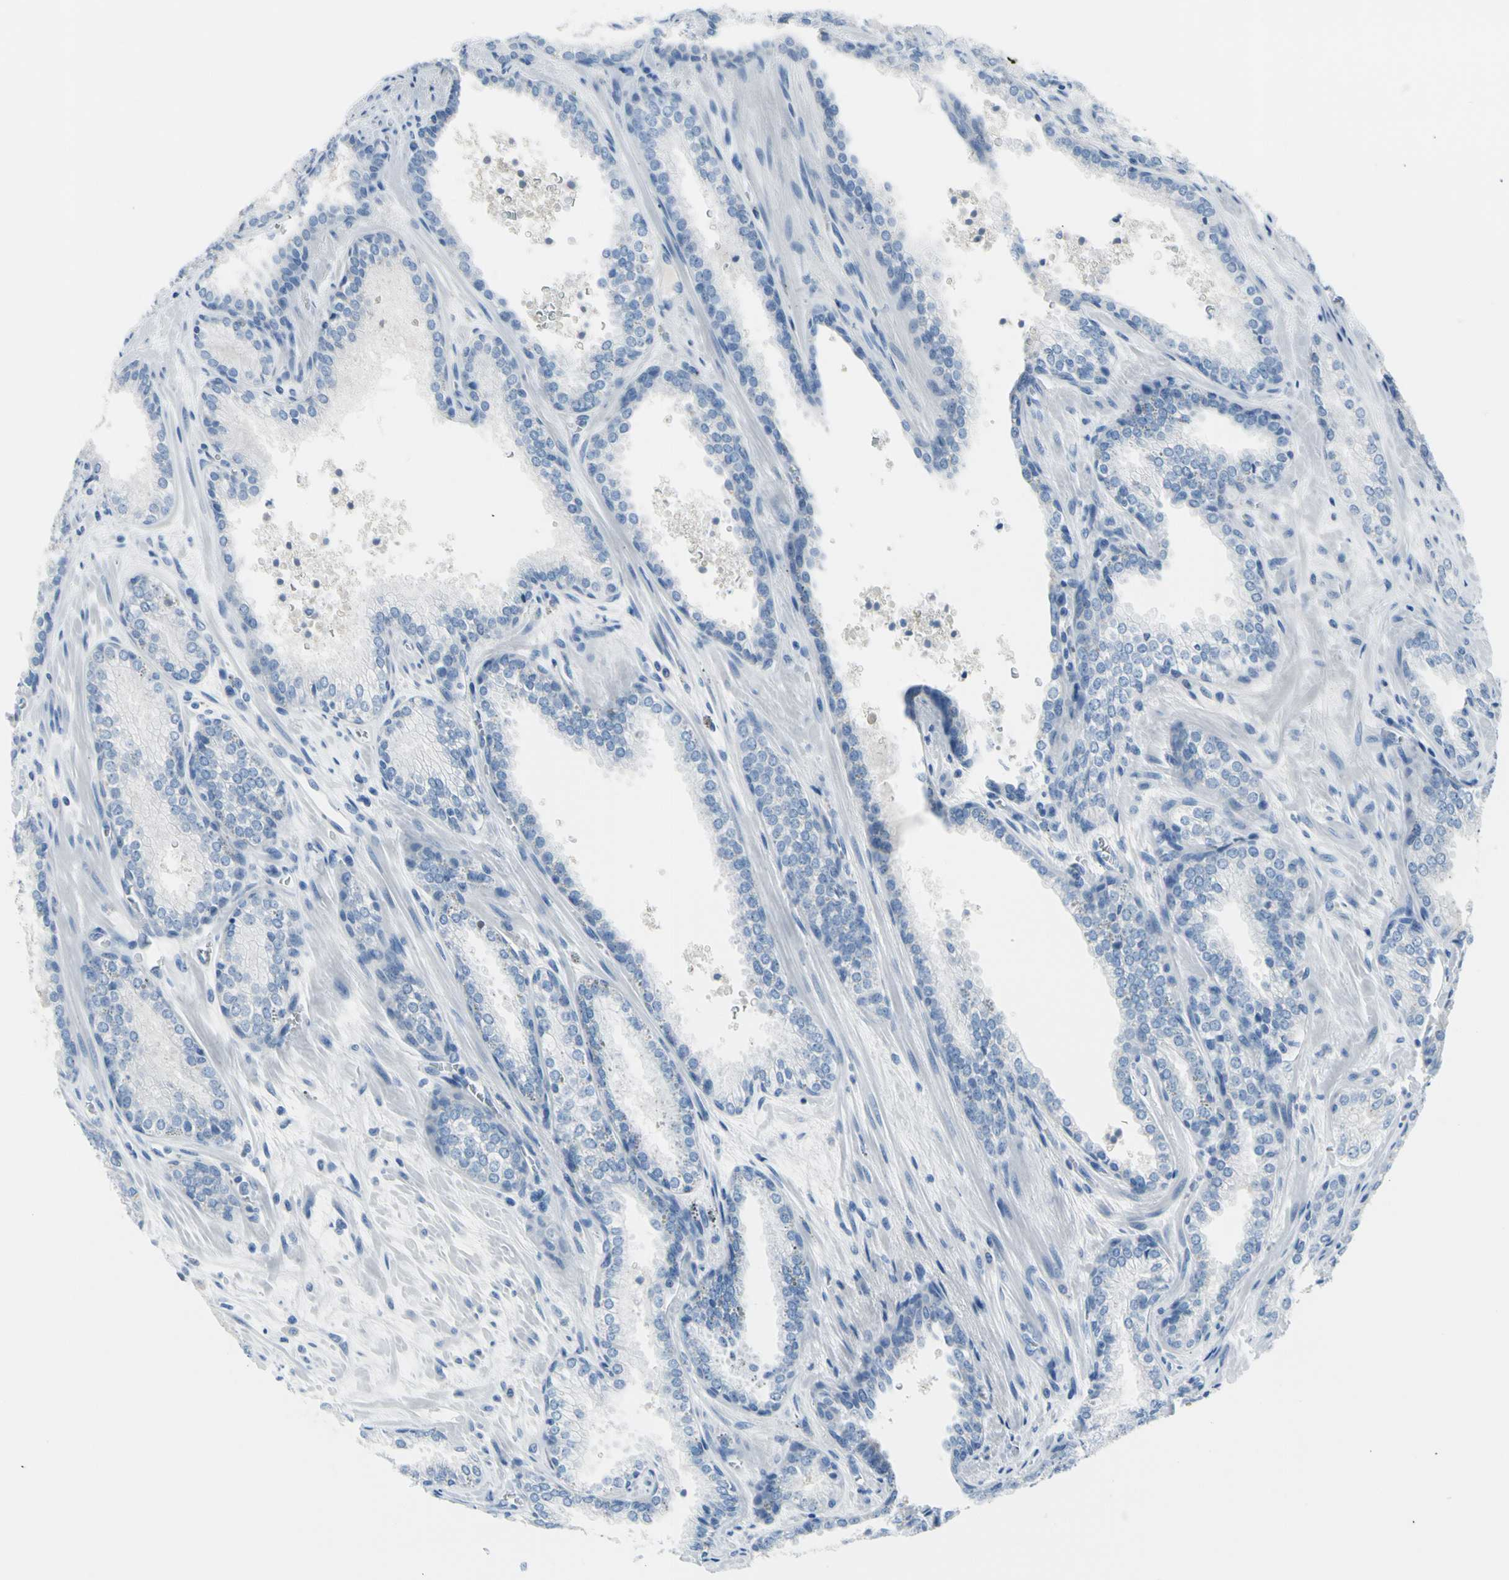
{"staining": {"intensity": "negative", "quantity": "none", "location": "none"}, "tissue": "prostate cancer", "cell_type": "Tumor cells", "image_type": "cancer", "snomed": [{"axis": "morphology", "description": "Adenocarcinoma, Low grade"}, {"axis": "topography", "description": "Prostate"}], "caption": "Immunohistochemistry of prostate cancer (adenocarcinoma (low-grade)) demonstrates no expression in tumor cells. Nuclei are stained in blue.", "gene": "TPO", "patient": {"sex": "male", "age": 60}}